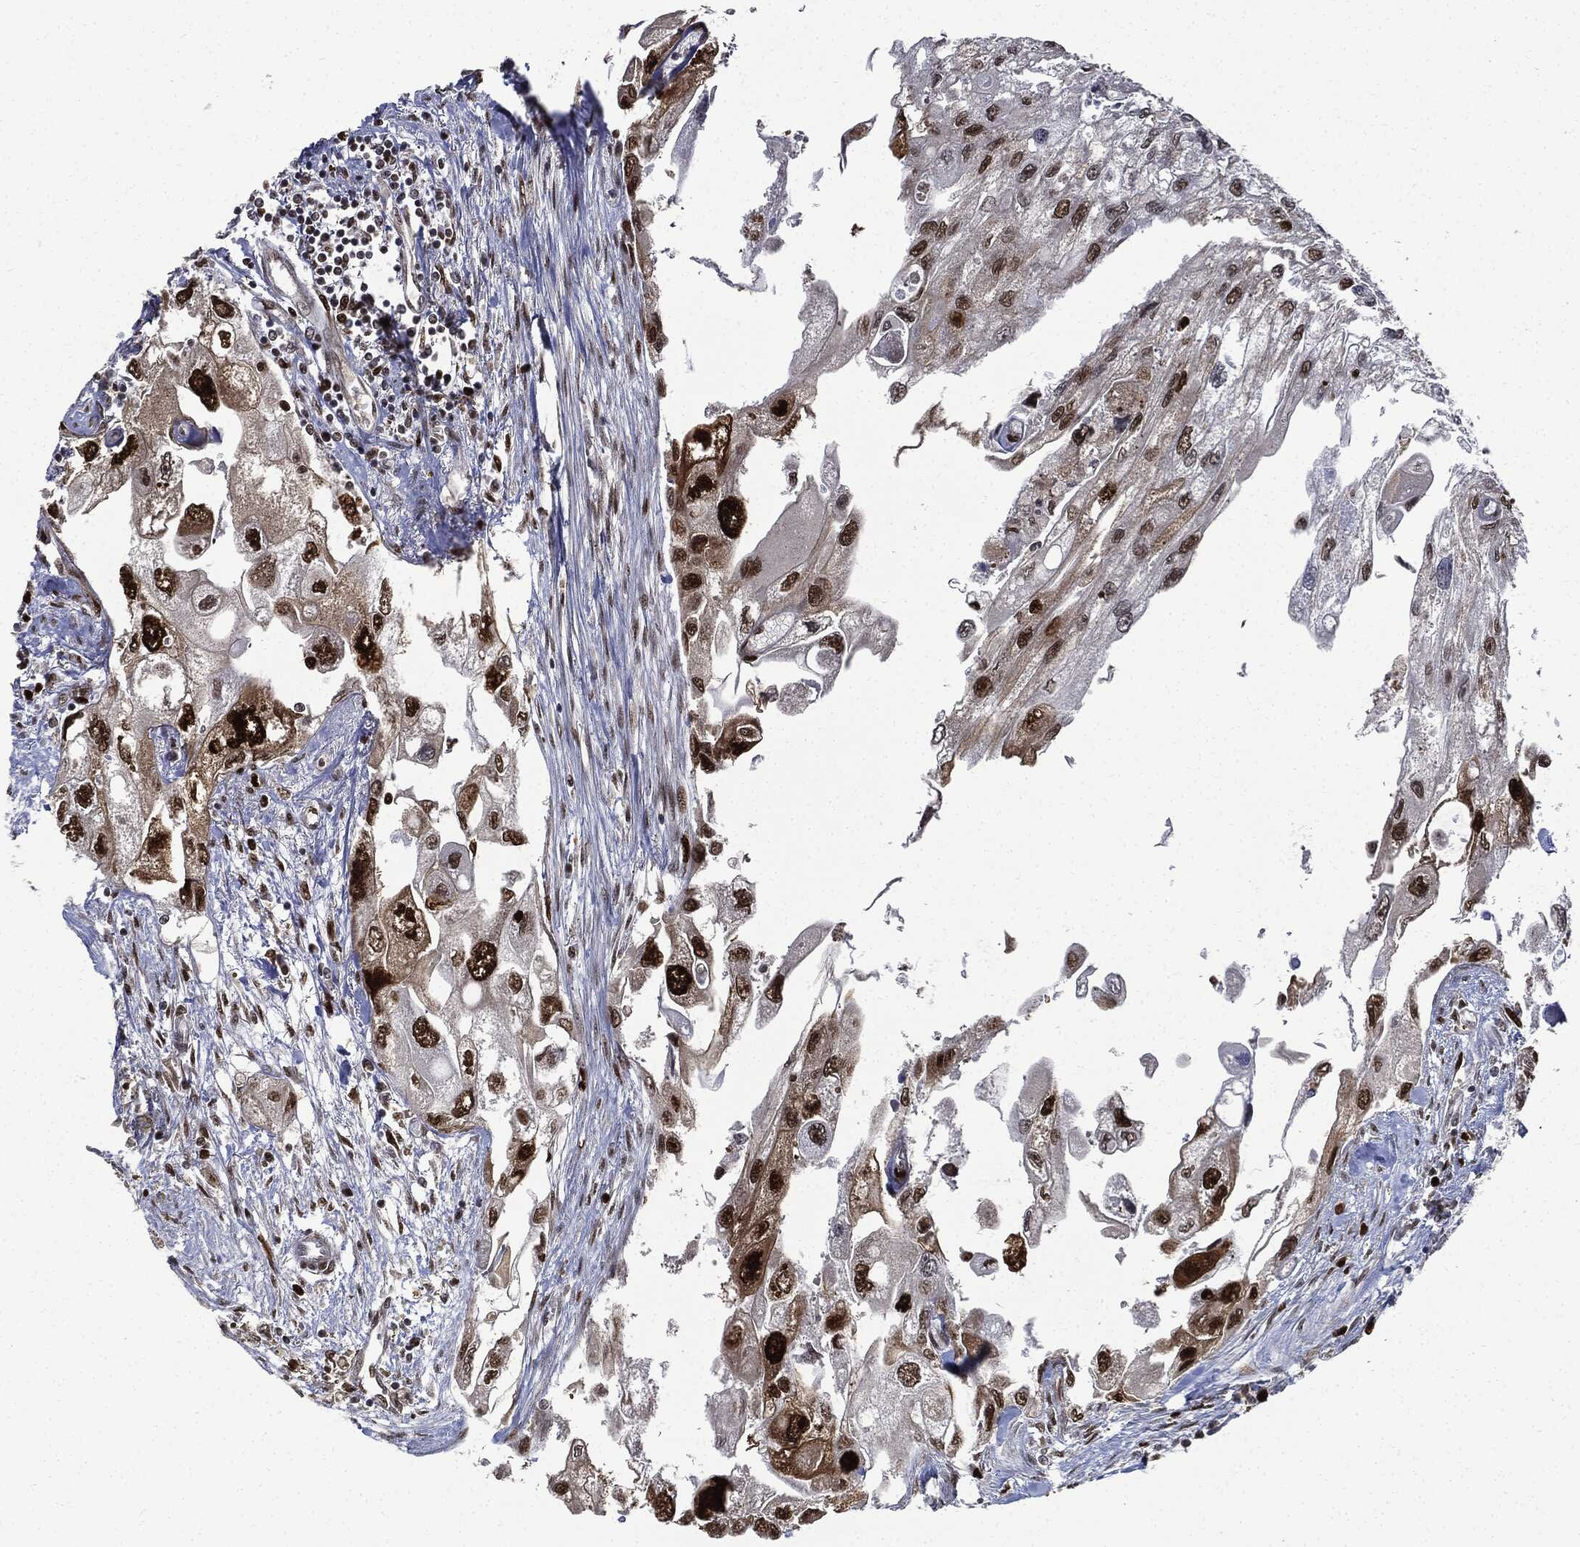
{"staining": {"intensity": "strong", "quantity": ">75%", "location": "nuclear"}, "tissue": "urothelial cancer", "cell_type": "Tumor cells", "image_type": "cancer", "snomed": [{"axis": "morphology", "description": "Urothelial carcinoma, High grade"}, {"axis": "topography", "description": "Urinary bladder"}], "caption": "Strong nuclear protein staining is identified in approximately >75% of tumor cells in high-grade urothelial carcinoma.", "gene": "PCNA", "patient": {"sex": "male", "age": 59}}